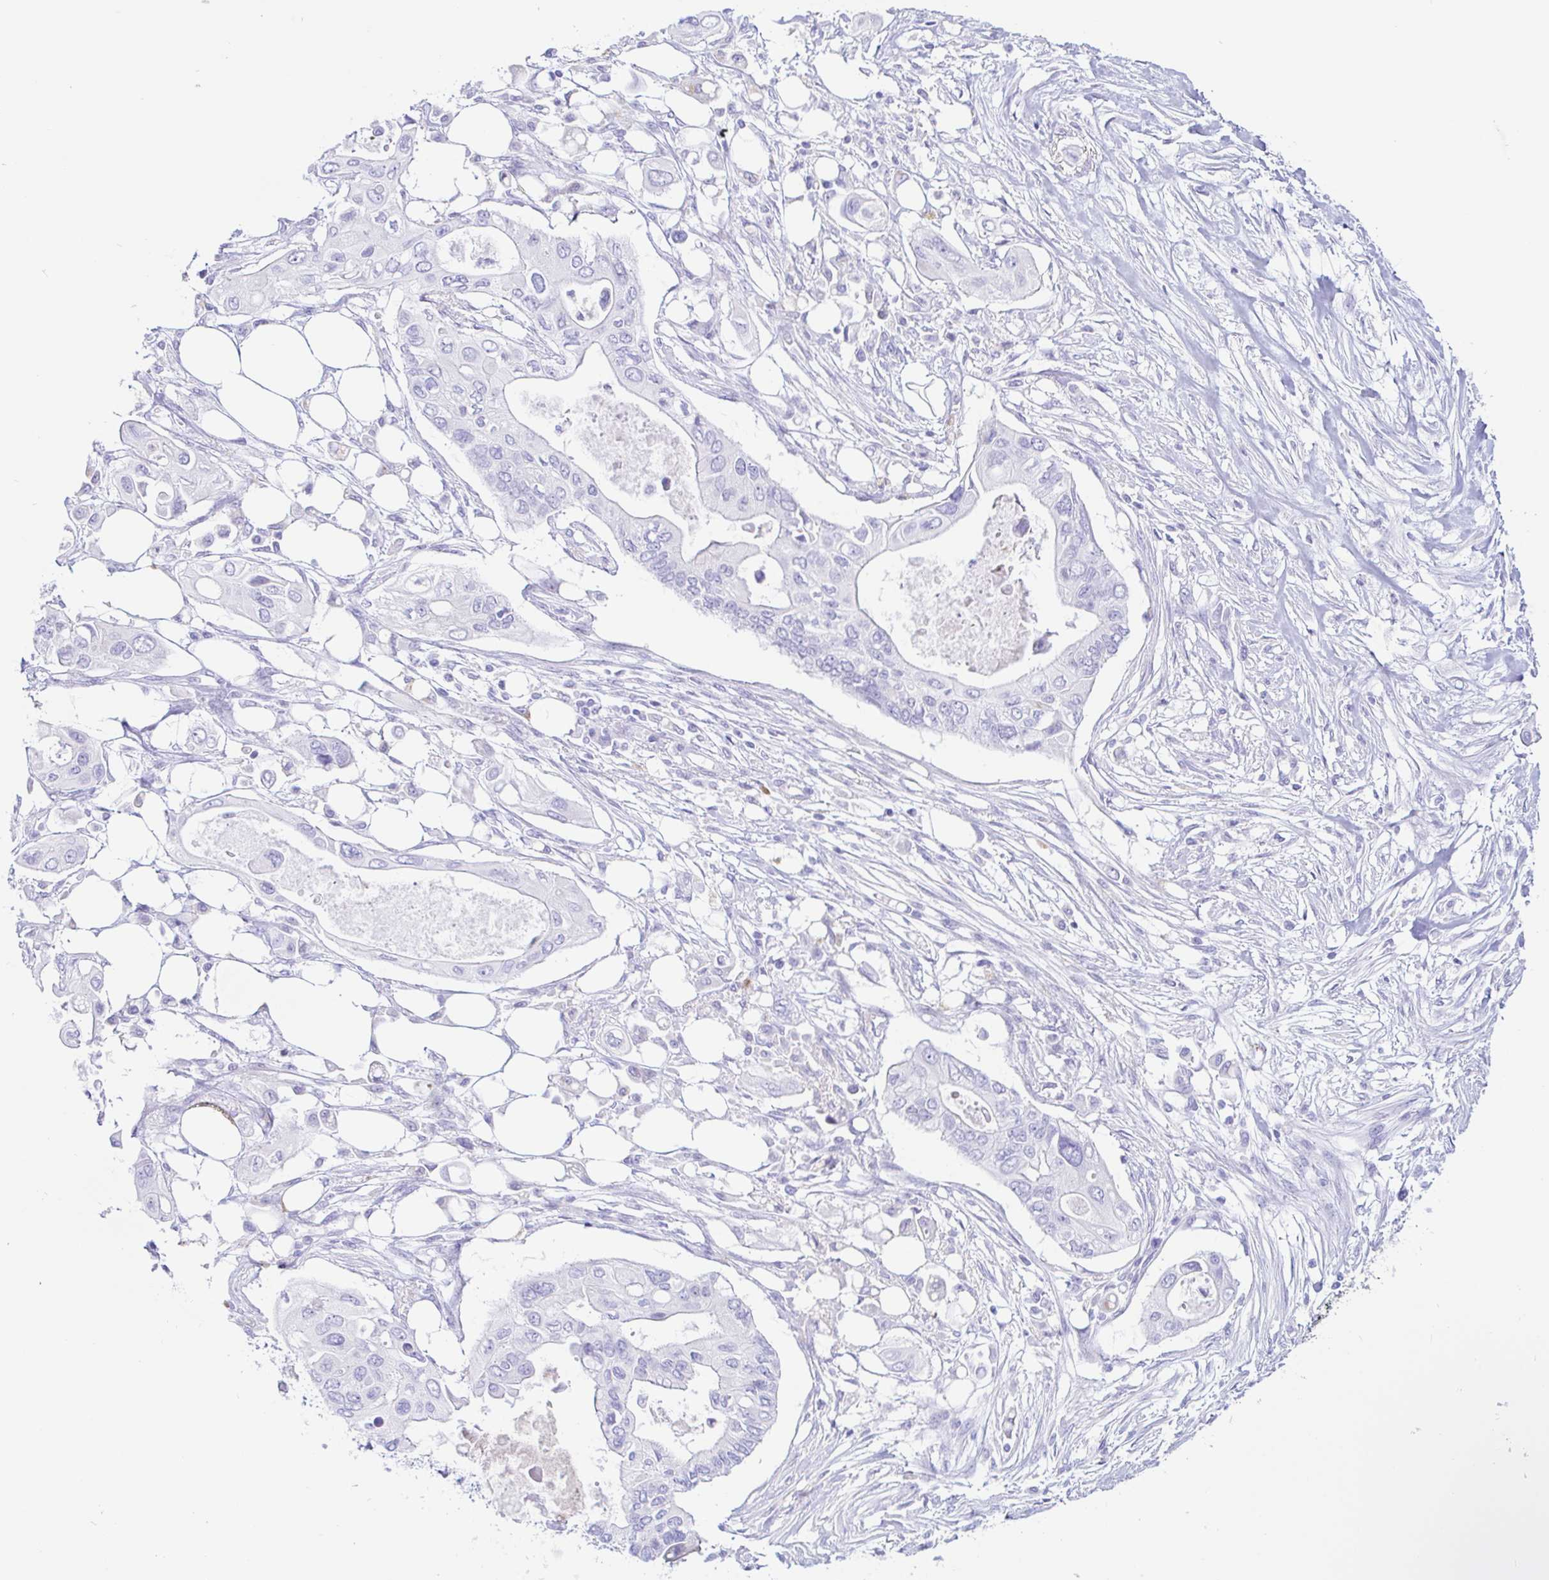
{"staining": {"intensity": "negative", "quantity": "none", "location": "none"}, "tissue": "pancreatic cancer", "cell_type": "Tumor cells", "image_type": "cancer", "snomed": [{"axis": "morphology", "description": "Adenocarcinoma, NOS"}, {"axis": "topography", "description": "Pancreas"}], "caption": "IHC micrograph of neoplastic tissue: human pancreatic cancer stained with DAB (3,3'-diaminobenzidine) reveals no significant protein positivity in tumor cells.", "gene": "PINLYP", "patient": {"sex": "female", "age": 63}}